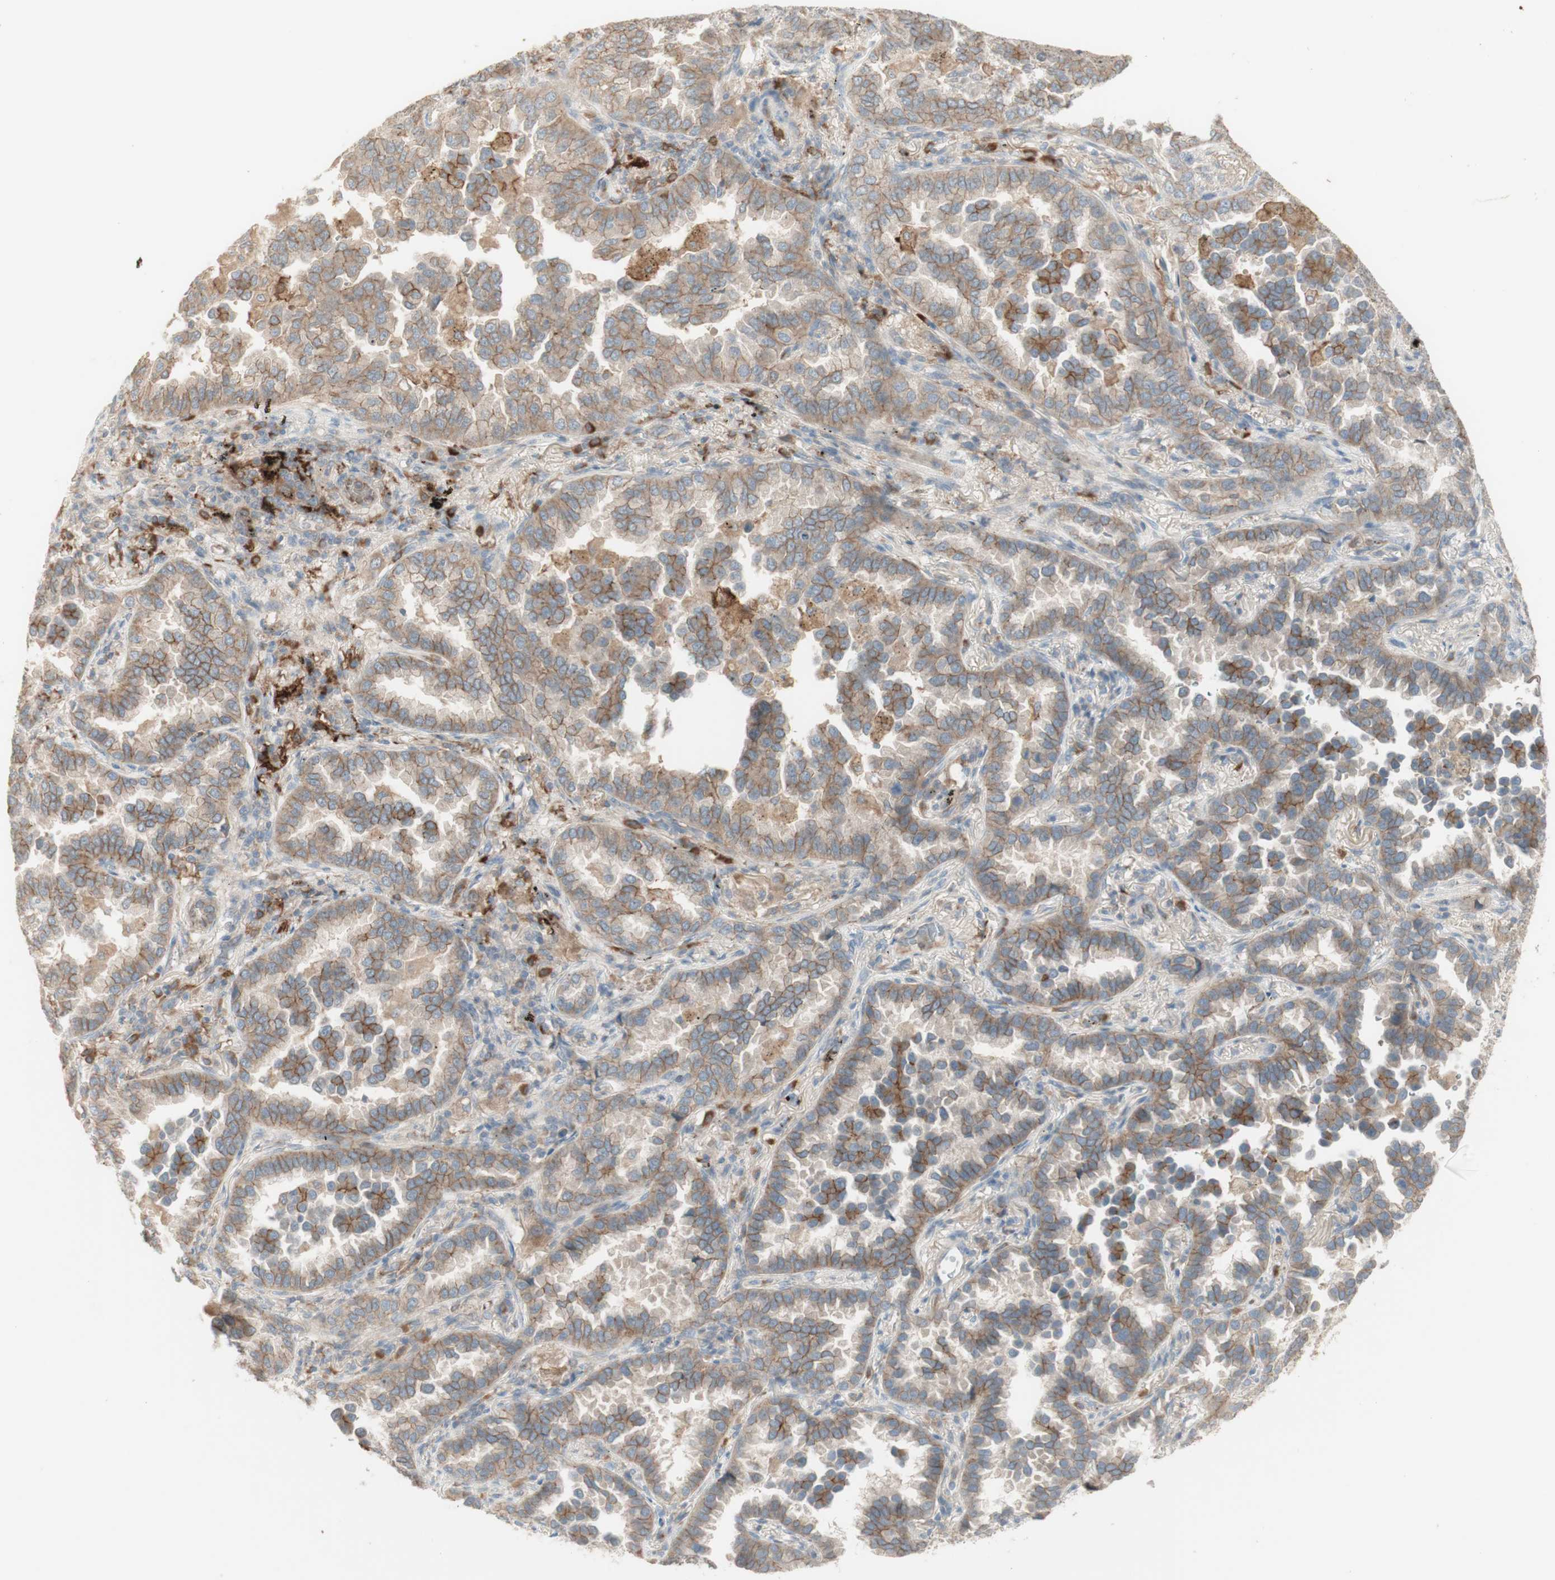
{"staining": {"intensity": "weak", "quantity": ">75%", "location": "cytoplasmic/membranous"}, "tissue": "lung cancer", "cell_type": "Tumor cells", "image_type": "cancer", "snomed": [{"axis": "morphology", "description": "Normal tissue, NOS"}, {"axis": "morphology", "description": "Adenocarcinoma, NOS"}, {"axis": "topography", "description": "Lung"}], "caption": "Lung cancer tissue reveals weak cytoplasmic/membranous expression in approximately >75% of tumor cells, visualized by immunohistochemistry.", "gene": "PTGER4", "patient": {"sex": "male", "age": 59}}